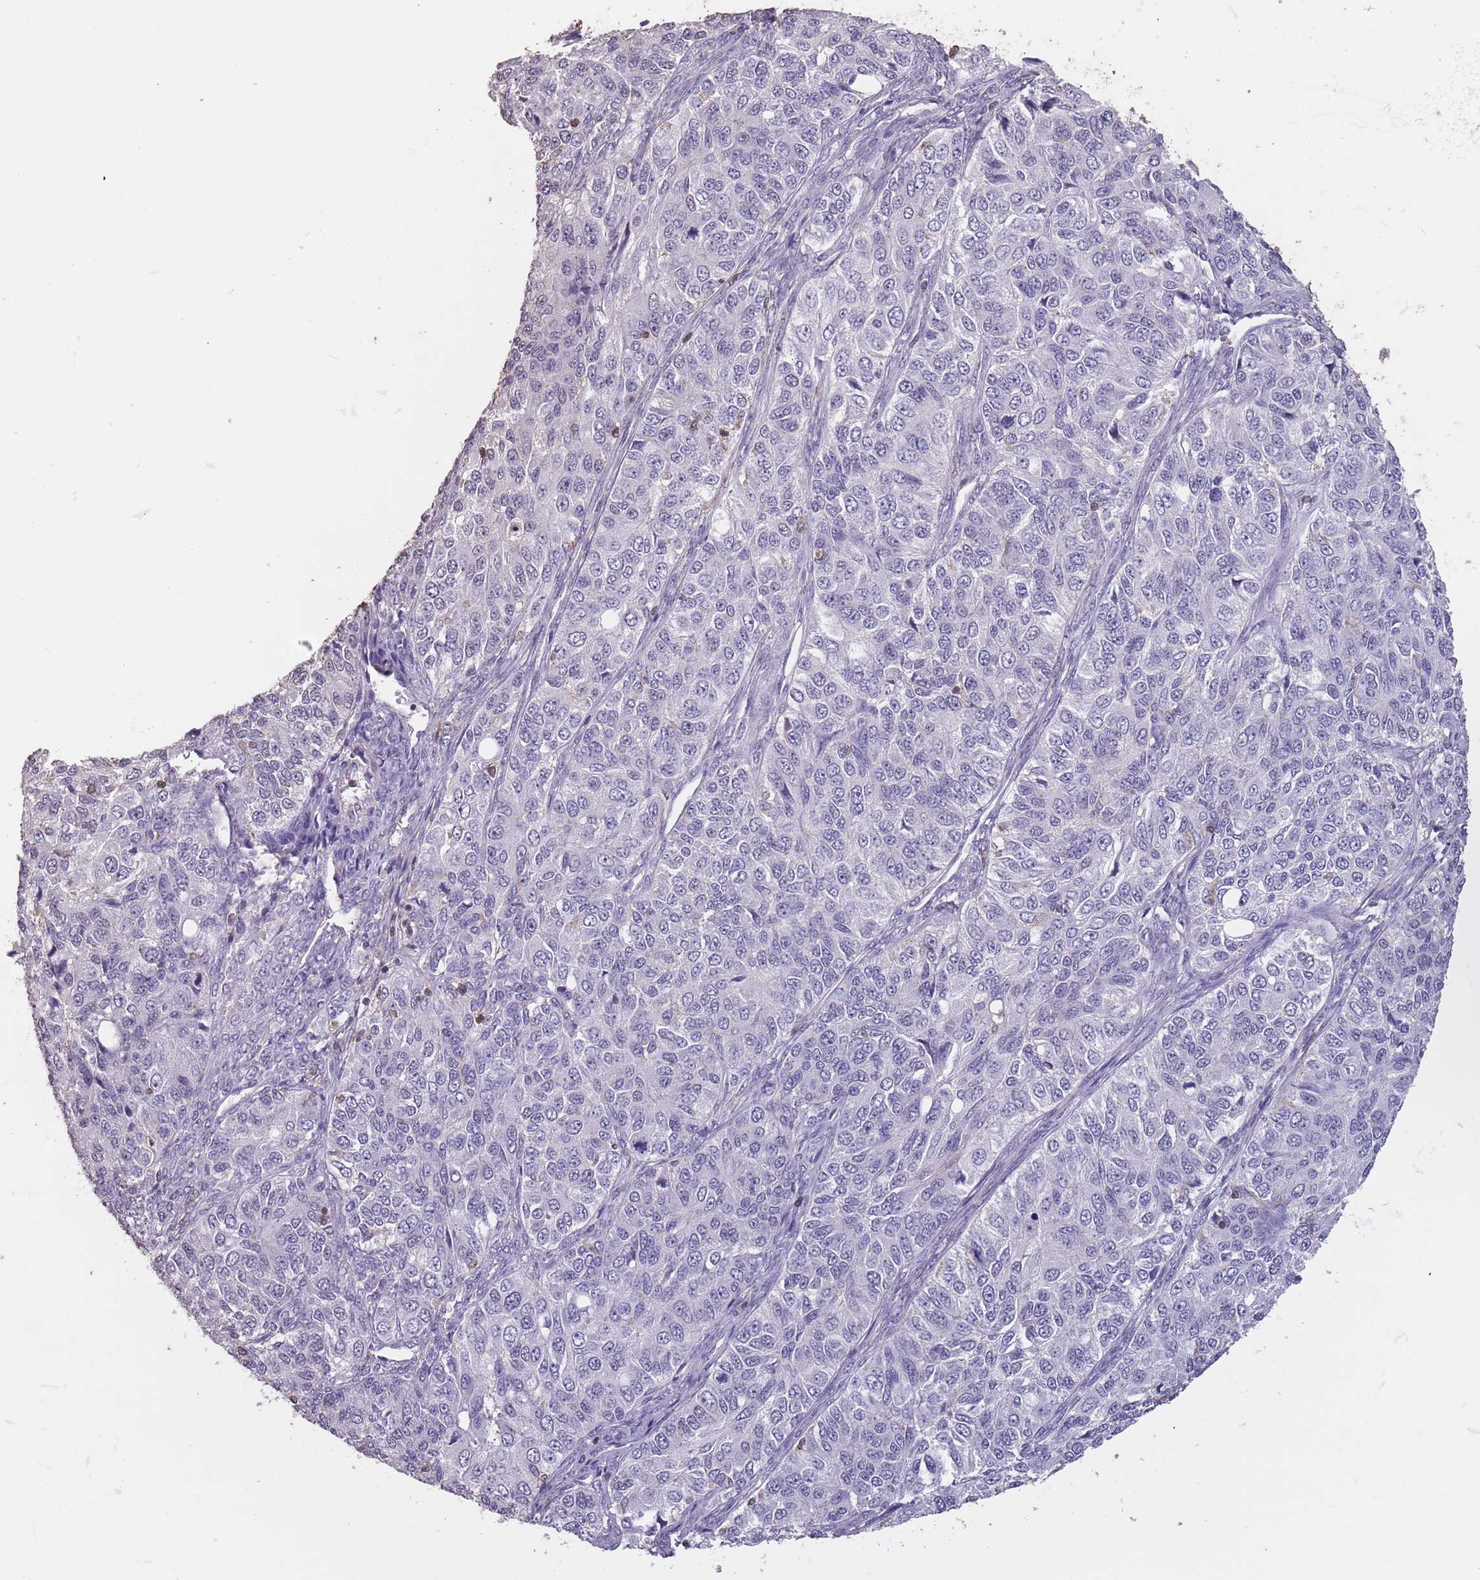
{"staining": {"intensity": "negative", "quantity": "none", "location": "none"}, "tissue": "ovarian cancer", "cell_type": "Tumor cells", "image_type": "cancer", "snomed": [{"axis": "morphology", "description": "Carcinoma, endometroid"}, {"axis": "topography", "description": "Ovary"}], "caption": "An image of human ovarian cancer (endometroid carcinoma) is negative for staining in tumor cells. (DAB immunohistochemistry with hematoxylin counter stain).", "gene": "SUN5", "patient": {"sex": "female", "age": 51}}